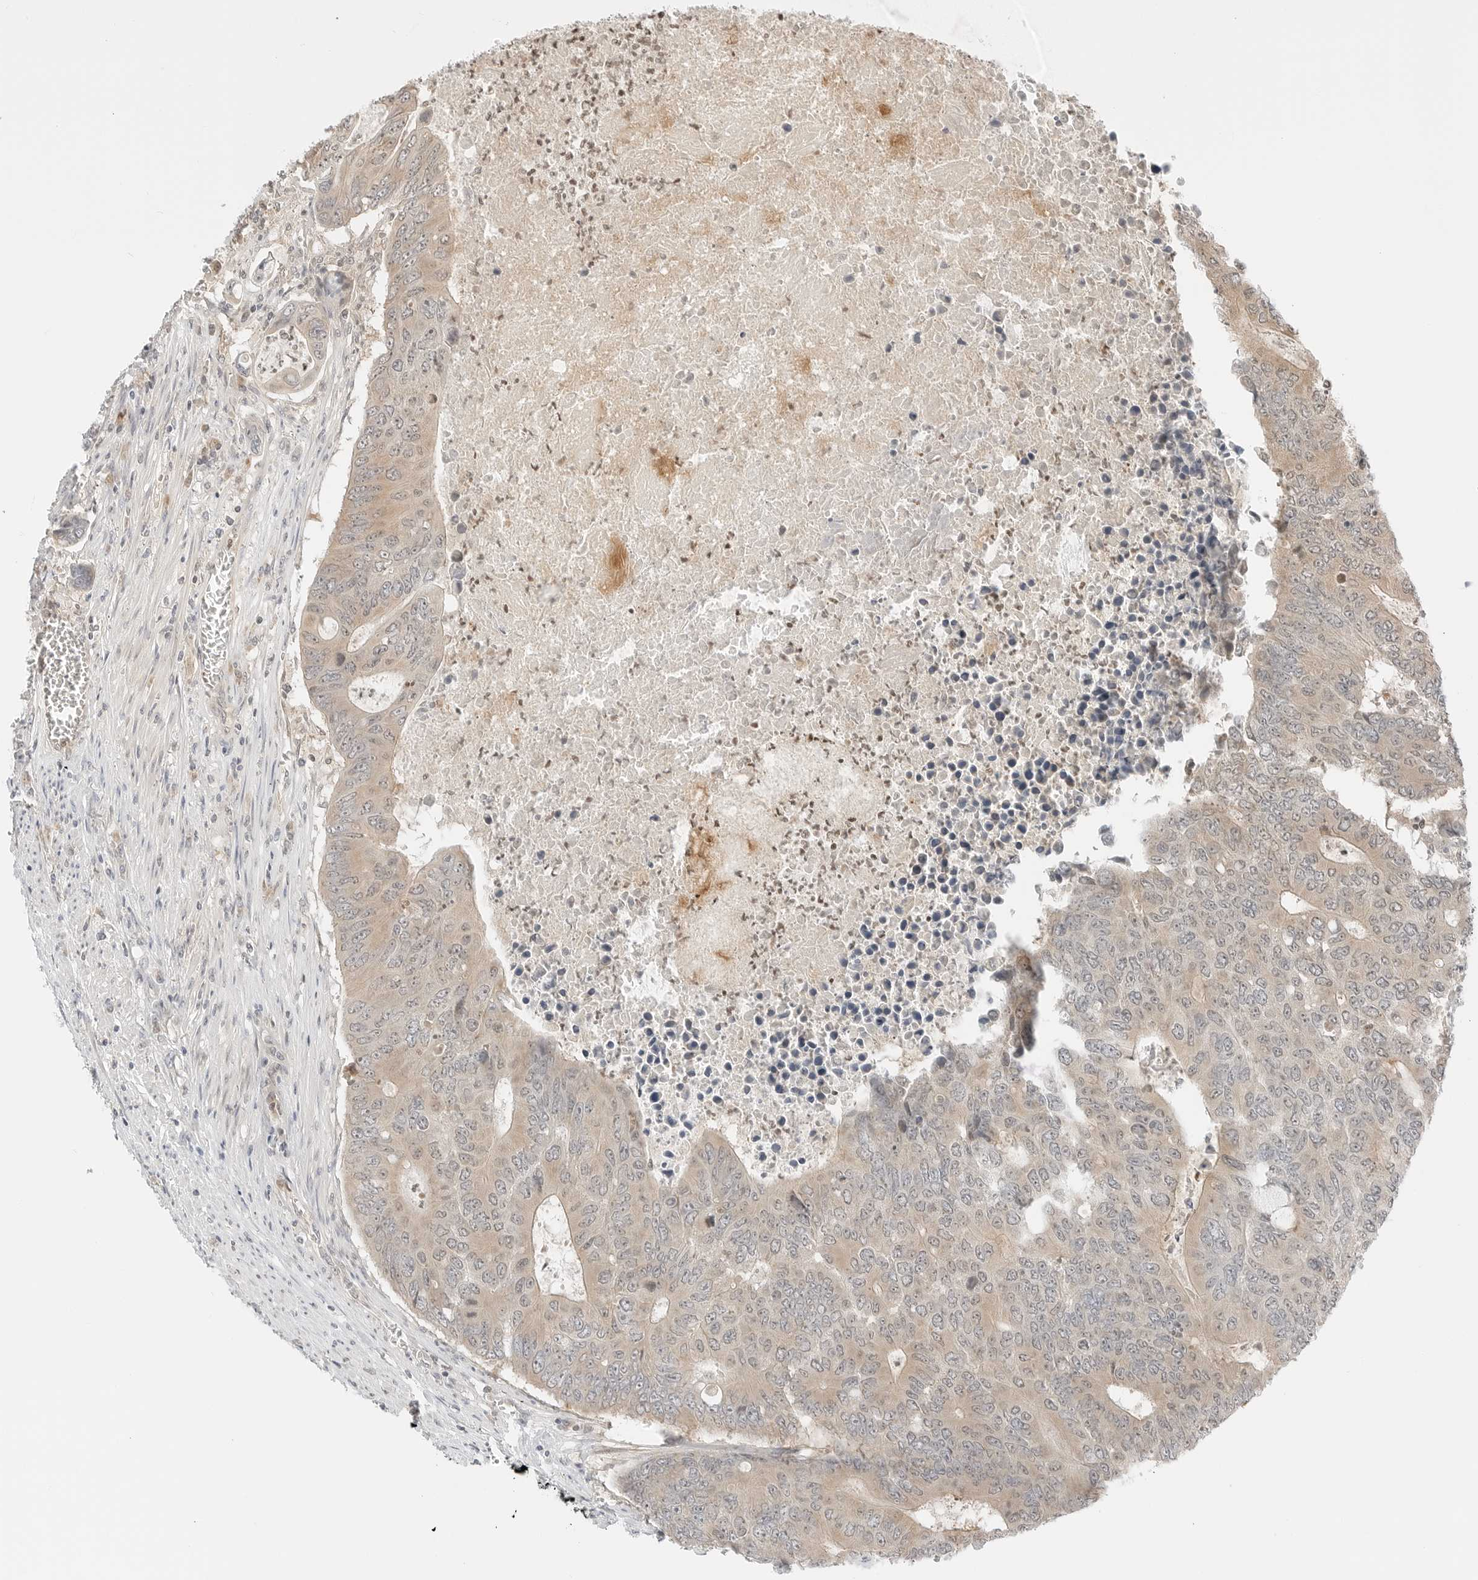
{"staining": {"intensity": "weak", "quantity": ">75%", "location": "cytoplasmic/membranous,nuclear"}, "tissue": "colorectal cancer", "cell_type": "Tumor cells", "image_type": "cancer", "snomed": [{"axis": "morphology", "description": "Adenocarcinoma, NOS"}, {"axis": "topography", "description": "Colon"}], "caption": "Protein expression by immunohistochemistry reveals weak cytoplasmic/membranous and nuclear staining in about >75% of tumor cells in colorectal cancer (adenocarcinoma).", "gene": "IQCC", "patient": {"sex": "male", "age": 87}}